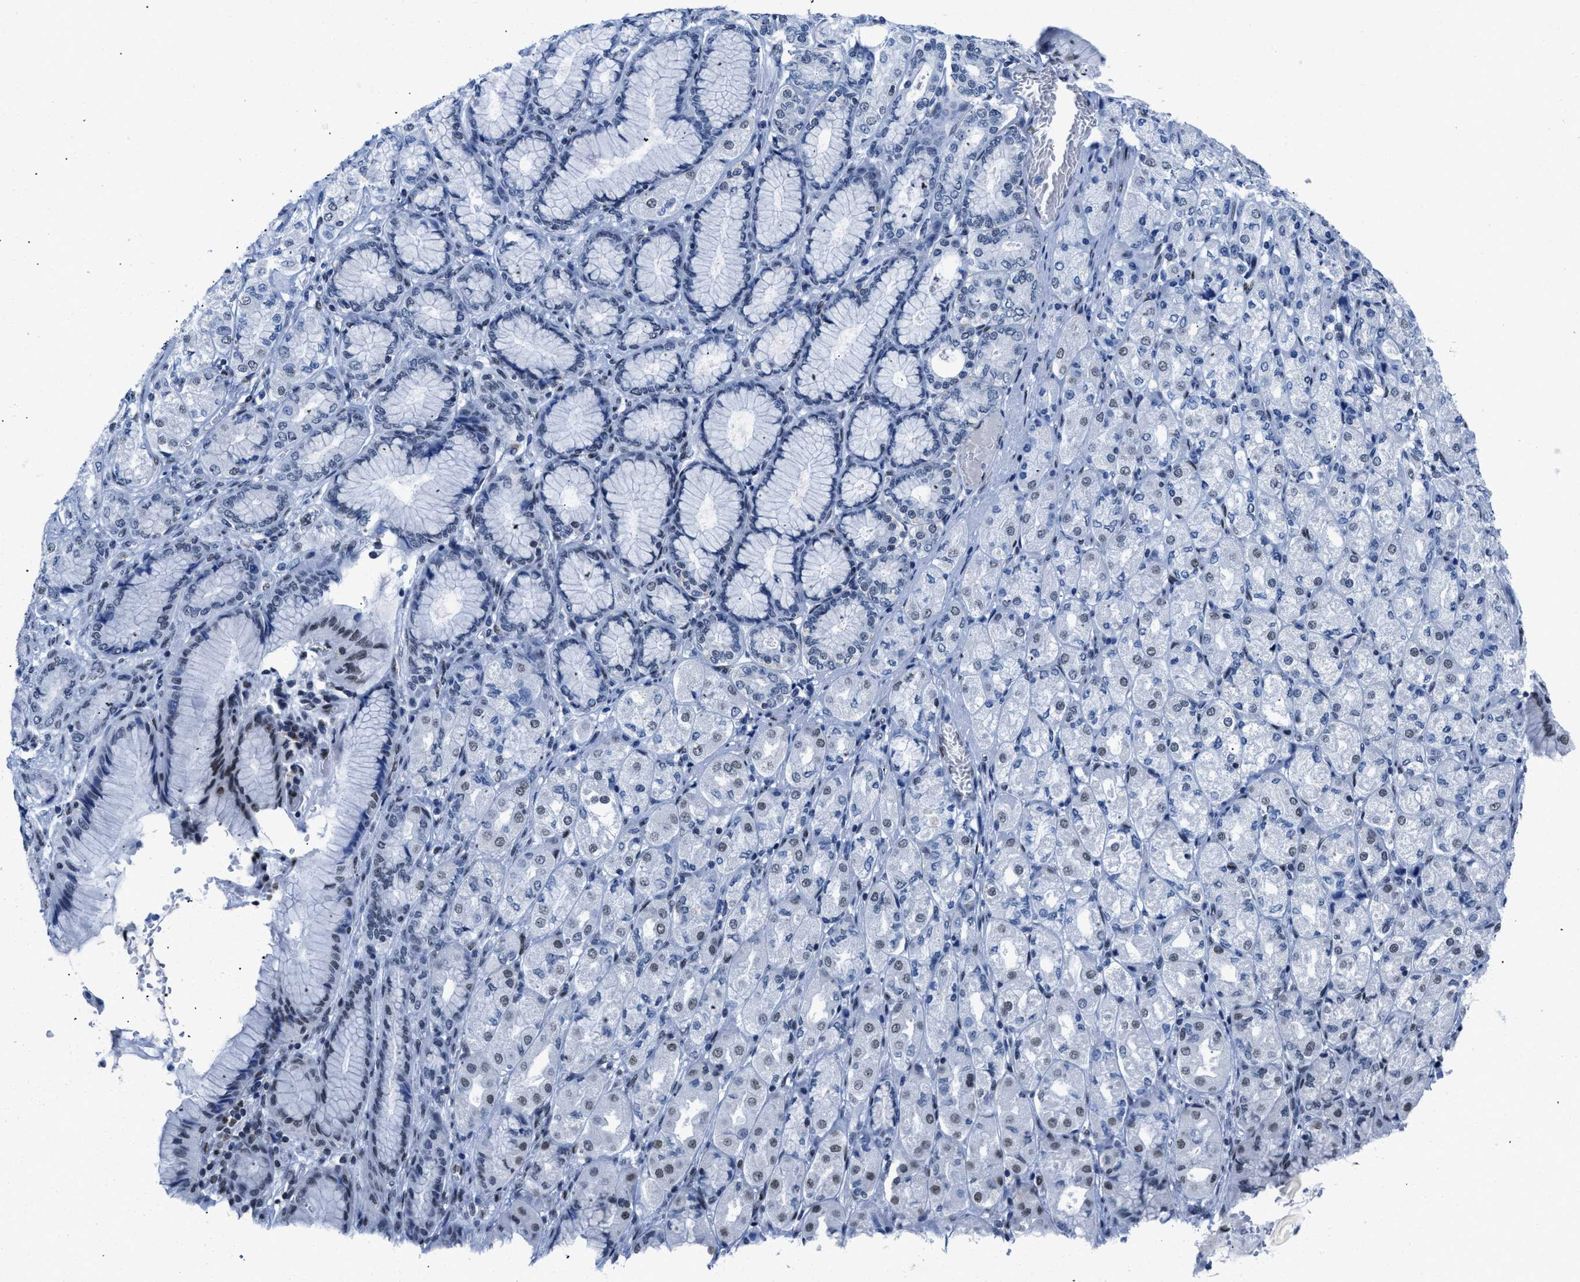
{"staining": {"intensity": "moderate", "quantity": "<25%", "location": "nuclear"}, "tissue": "stomach cancer", "cell_type": "Tumor cells", "image_type": "cancer", "snomed": [{"axis": "morphology", "description": "Adenocarcinoma, NOS"}, {"axis": "topography", "description": "Stomach"}], "caption": "A brown stain shows moderate nuclear positivity of a protein in human stomach cancer tumor cells.", "gene": "CTBP1", "patient": {"sex": "female", "age": 65}}